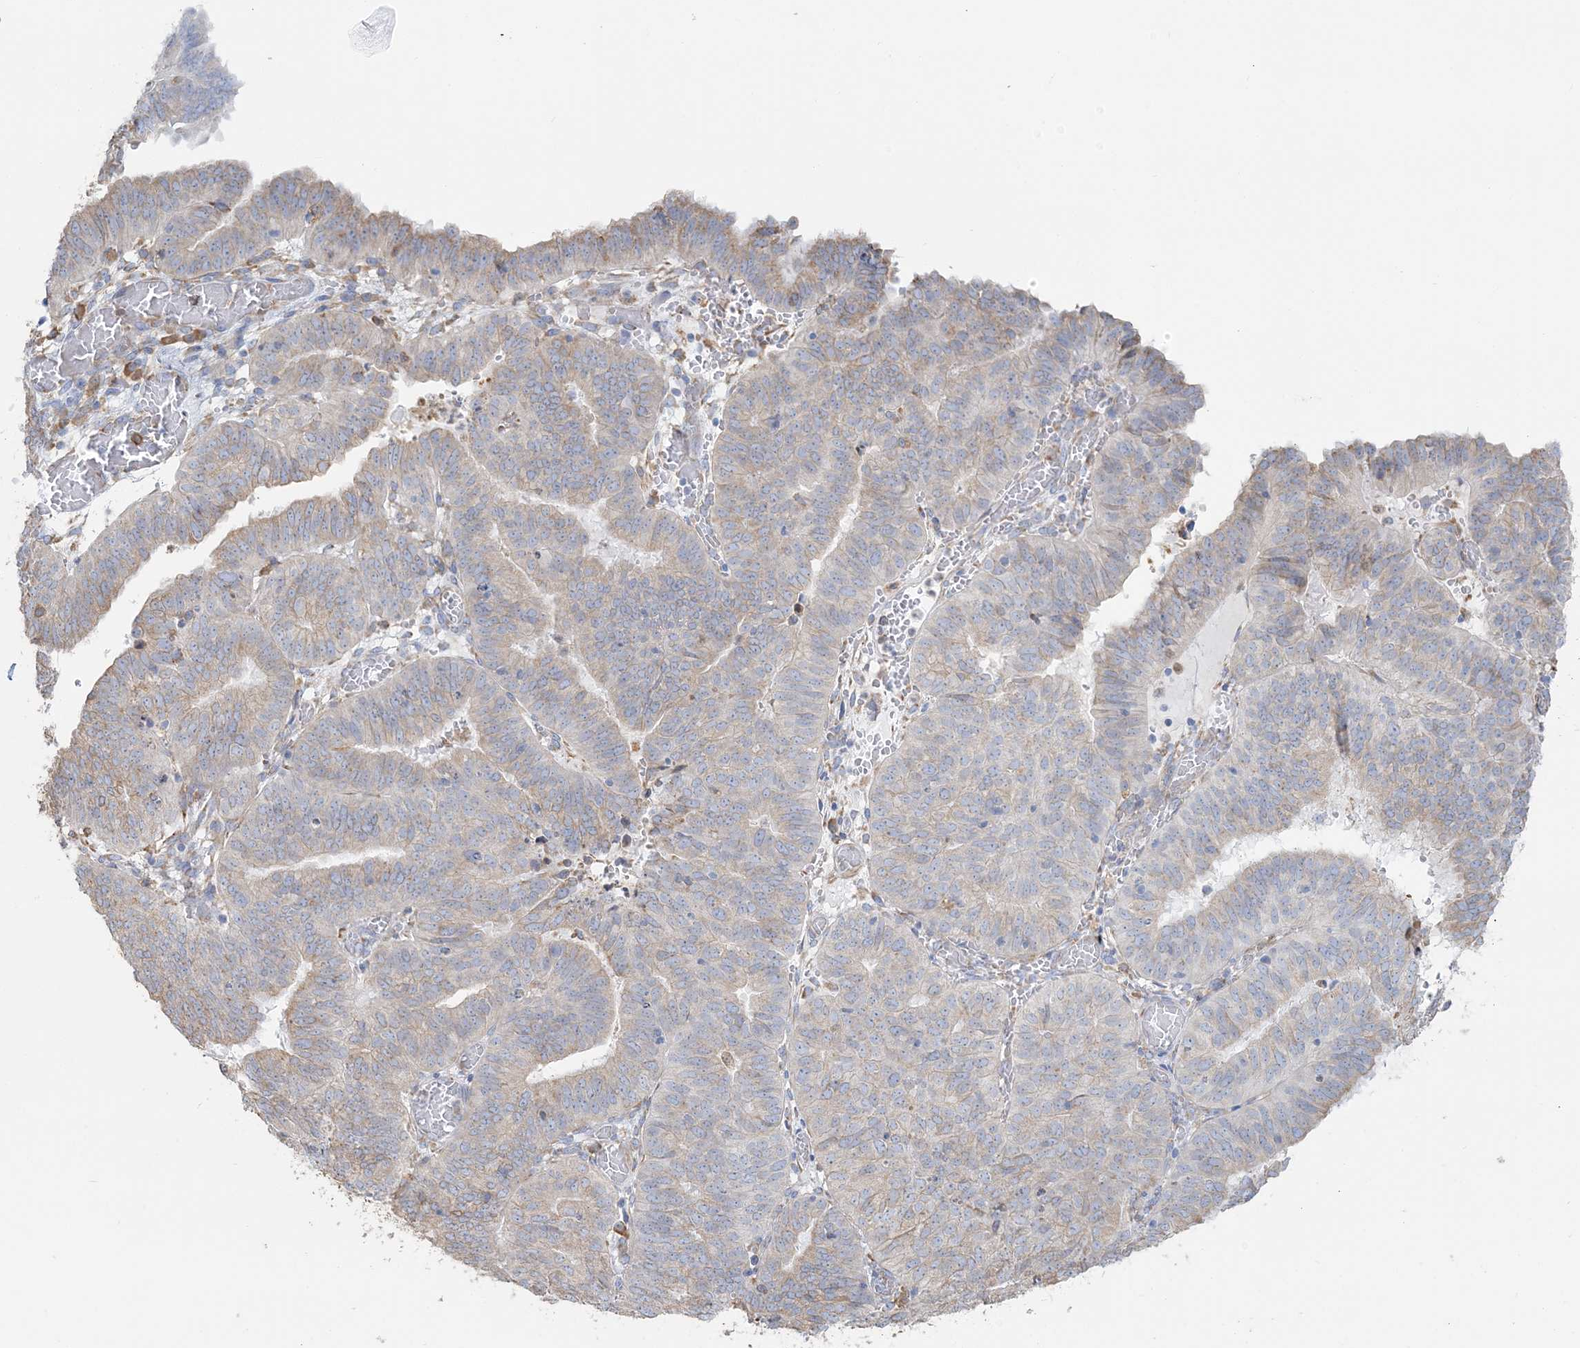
{"staining": {"intensity": "weak", "quantity": "25%-75%", "location": "cytoplasmic/membranous"}, "tissue": "endometrial cancer", "cell_type": "Tumor cells", "image_type": "cancer", "snomed": [{"axis": "morphology", "description": "Adenocarcinoma, NOS"}, {"axis": "topography", "description": "Uterus"}], "caption": "DAB (3,3'-diaminobenzidine) immunohistochemical staining of endometrial adenocarcinoma reveals weak cytoplasmic/membranous protein positivity in about 25%-75% of tumor cells.", "gene": "TBC1D5", "patient": {"sex": "female", "age": 77}}